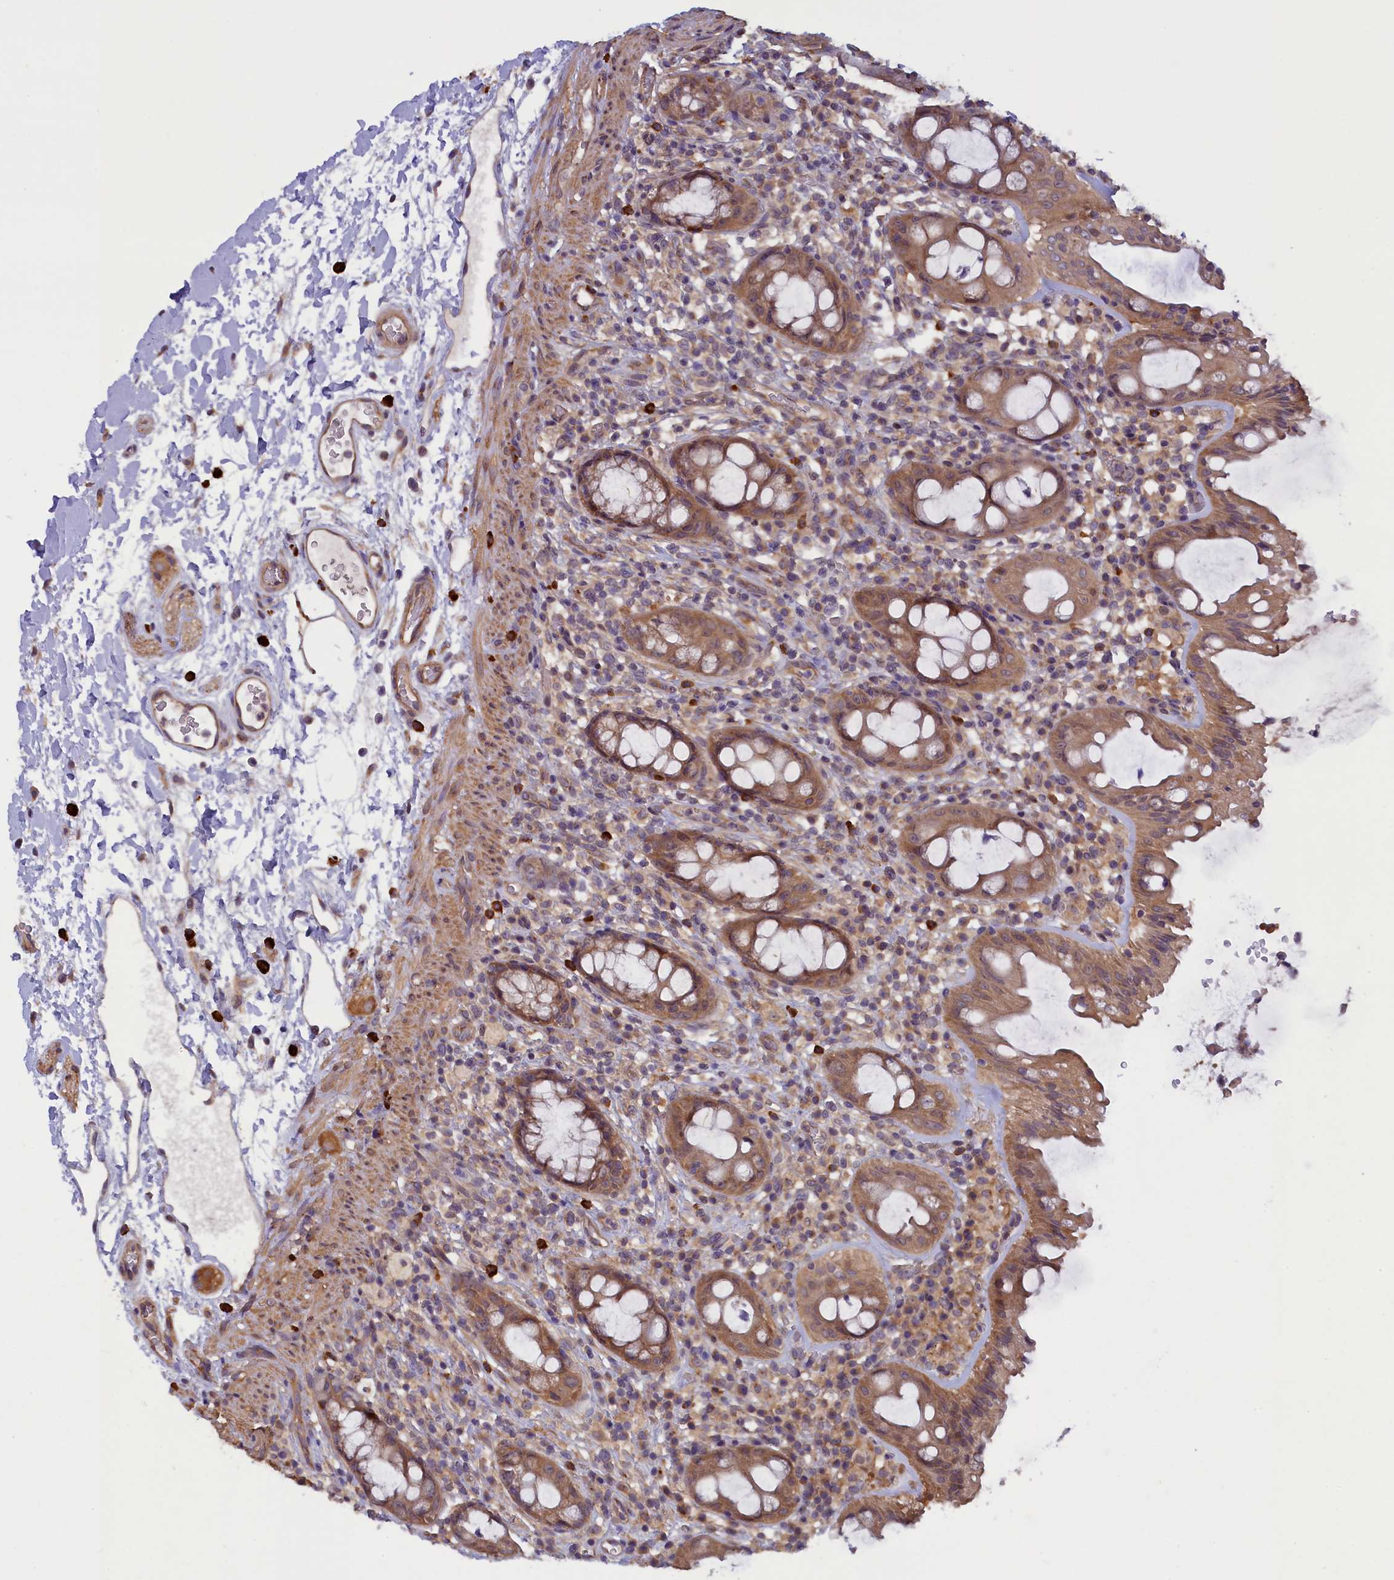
{"staining": {"intensity": "moderate", "quantity": ">75%", "location": "cytoplasmic/membranous"}, "tissue": "rectum", "cell_type": "Glandular cells", "image_type": "normal", "snomed": [{"axis": "morphology", "description": "Normal tissue, NOS"}, {"axis": "topography", "description": "Rectum"}], "caption": "Rectum stained with DAB (3,3'-diaminobenzidine) immunohistochemistry (IHC) shows medium levels of moderate cytoplasmic/membranous positivity in about >75% of glandular cells. Nuclei are stained in blue.", "gene": "CCDC9B", "patient": {"sex": "female", "age": 57}}